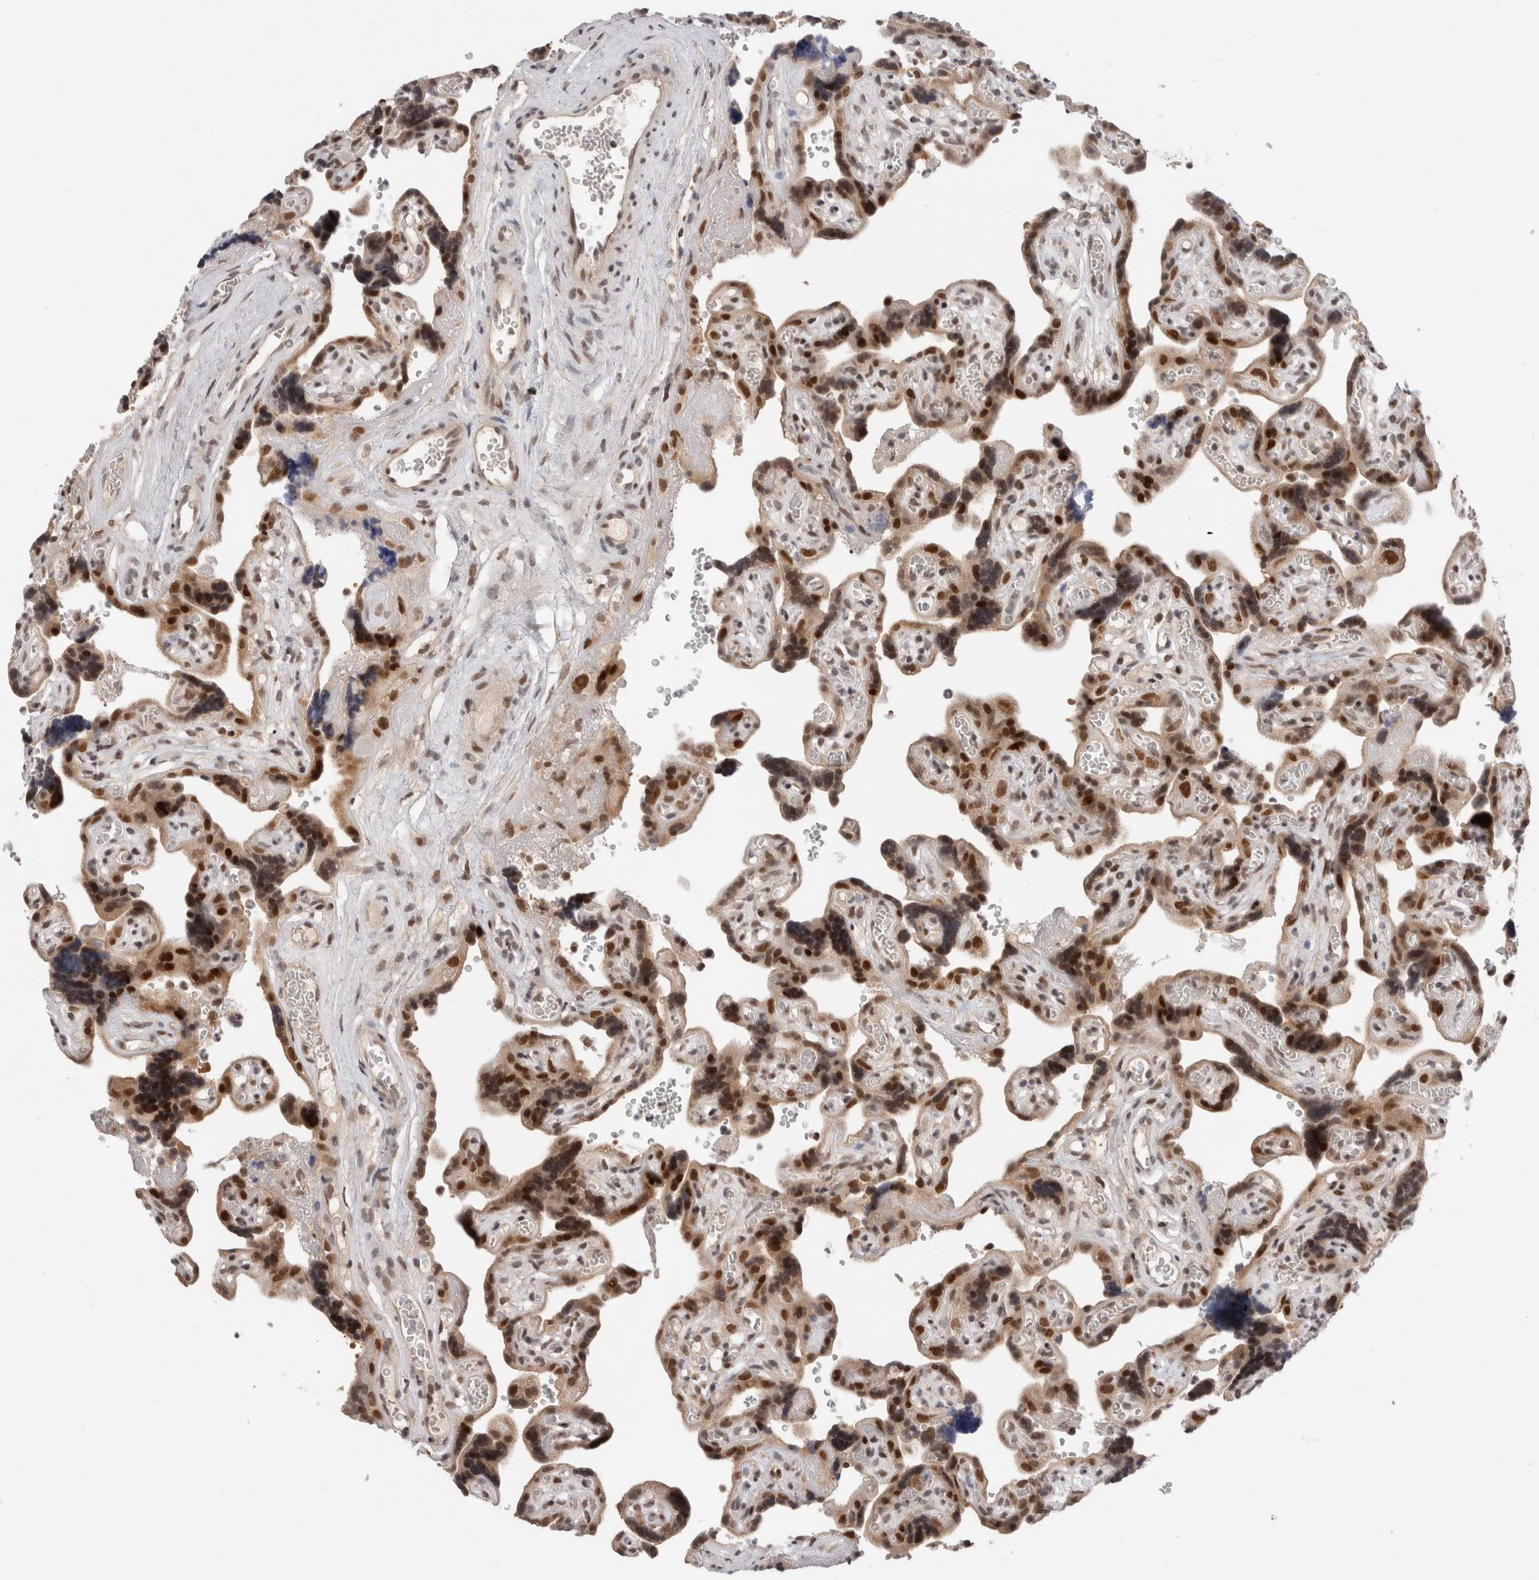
{"staining": {"intensity": "strong", "quantity": ">75%", "location": "cytoplasmic/membranous,nuclear"}, "tissue": "placenta", "cell_type": "Trophoblastic cells", "image_type": "normal", "snomed": [{"axis": "morphology", "description": "Normal tissue, NOS"}, {"axis": "topography", "description": "Placenta"}], "caption": "Brown immunohistochemical staining in benign placenta shows strong cytoplasmic/membranous,nuclear staining in about >75% of trophoblastic cells. Nuclei are stained in blue.", "gene": "ZNF521", "patient": {"sex": "female", "age": 30}}